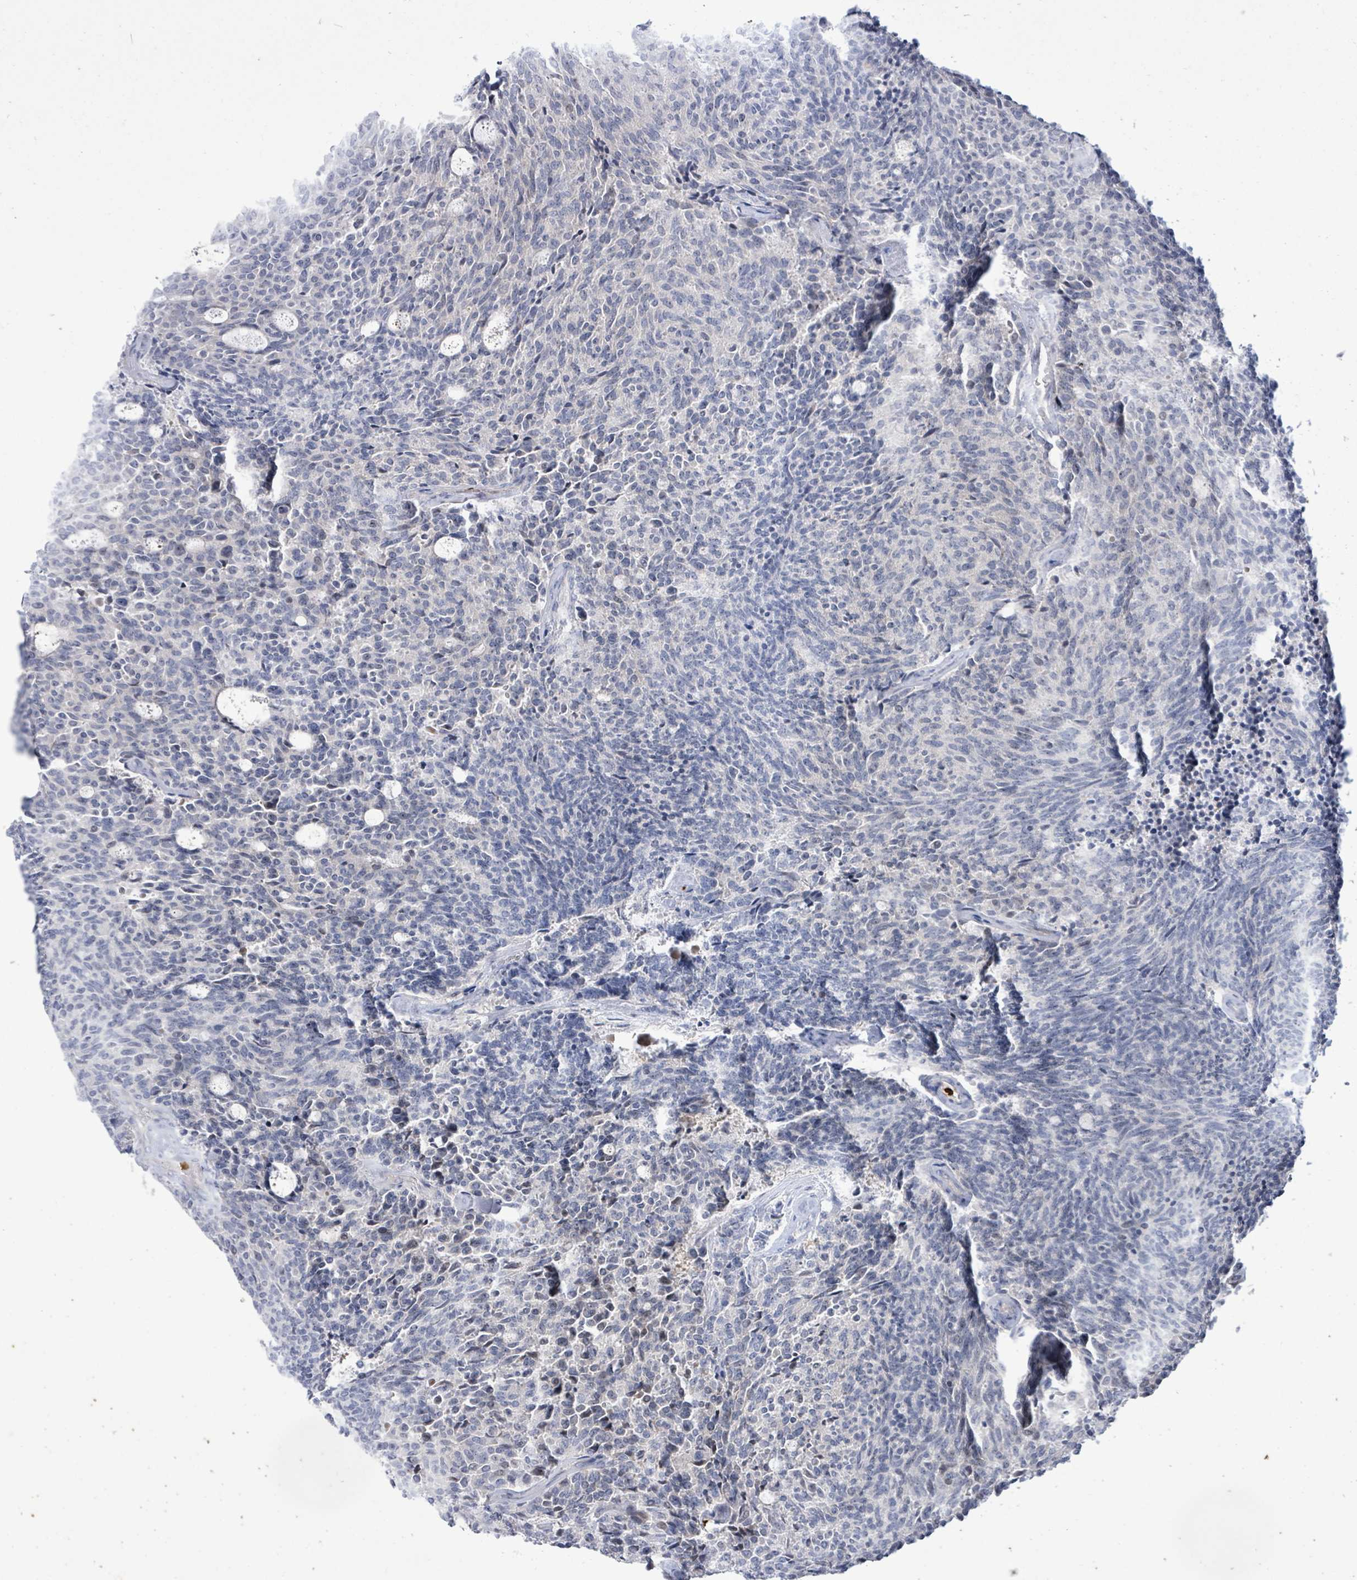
{"staining": {"intensity": "negative", "quantity": "none", "location": "none"}, "tissue": "carcinoid", "cell_type": "Tumor cells", "image_type": "cancer", "snomed": [{"axis": "morphology", "description": "Carcinoid, malignant, NOS"}, {"axis": "topography", "description": "Pancreas"}], "caption": "High power microscopy histopathology image of an IHC image of carcinoid, revealing no significant expression in tumor cells.", "gene": "FAM210A", "patient": {"sex": "female", "age": 54}}